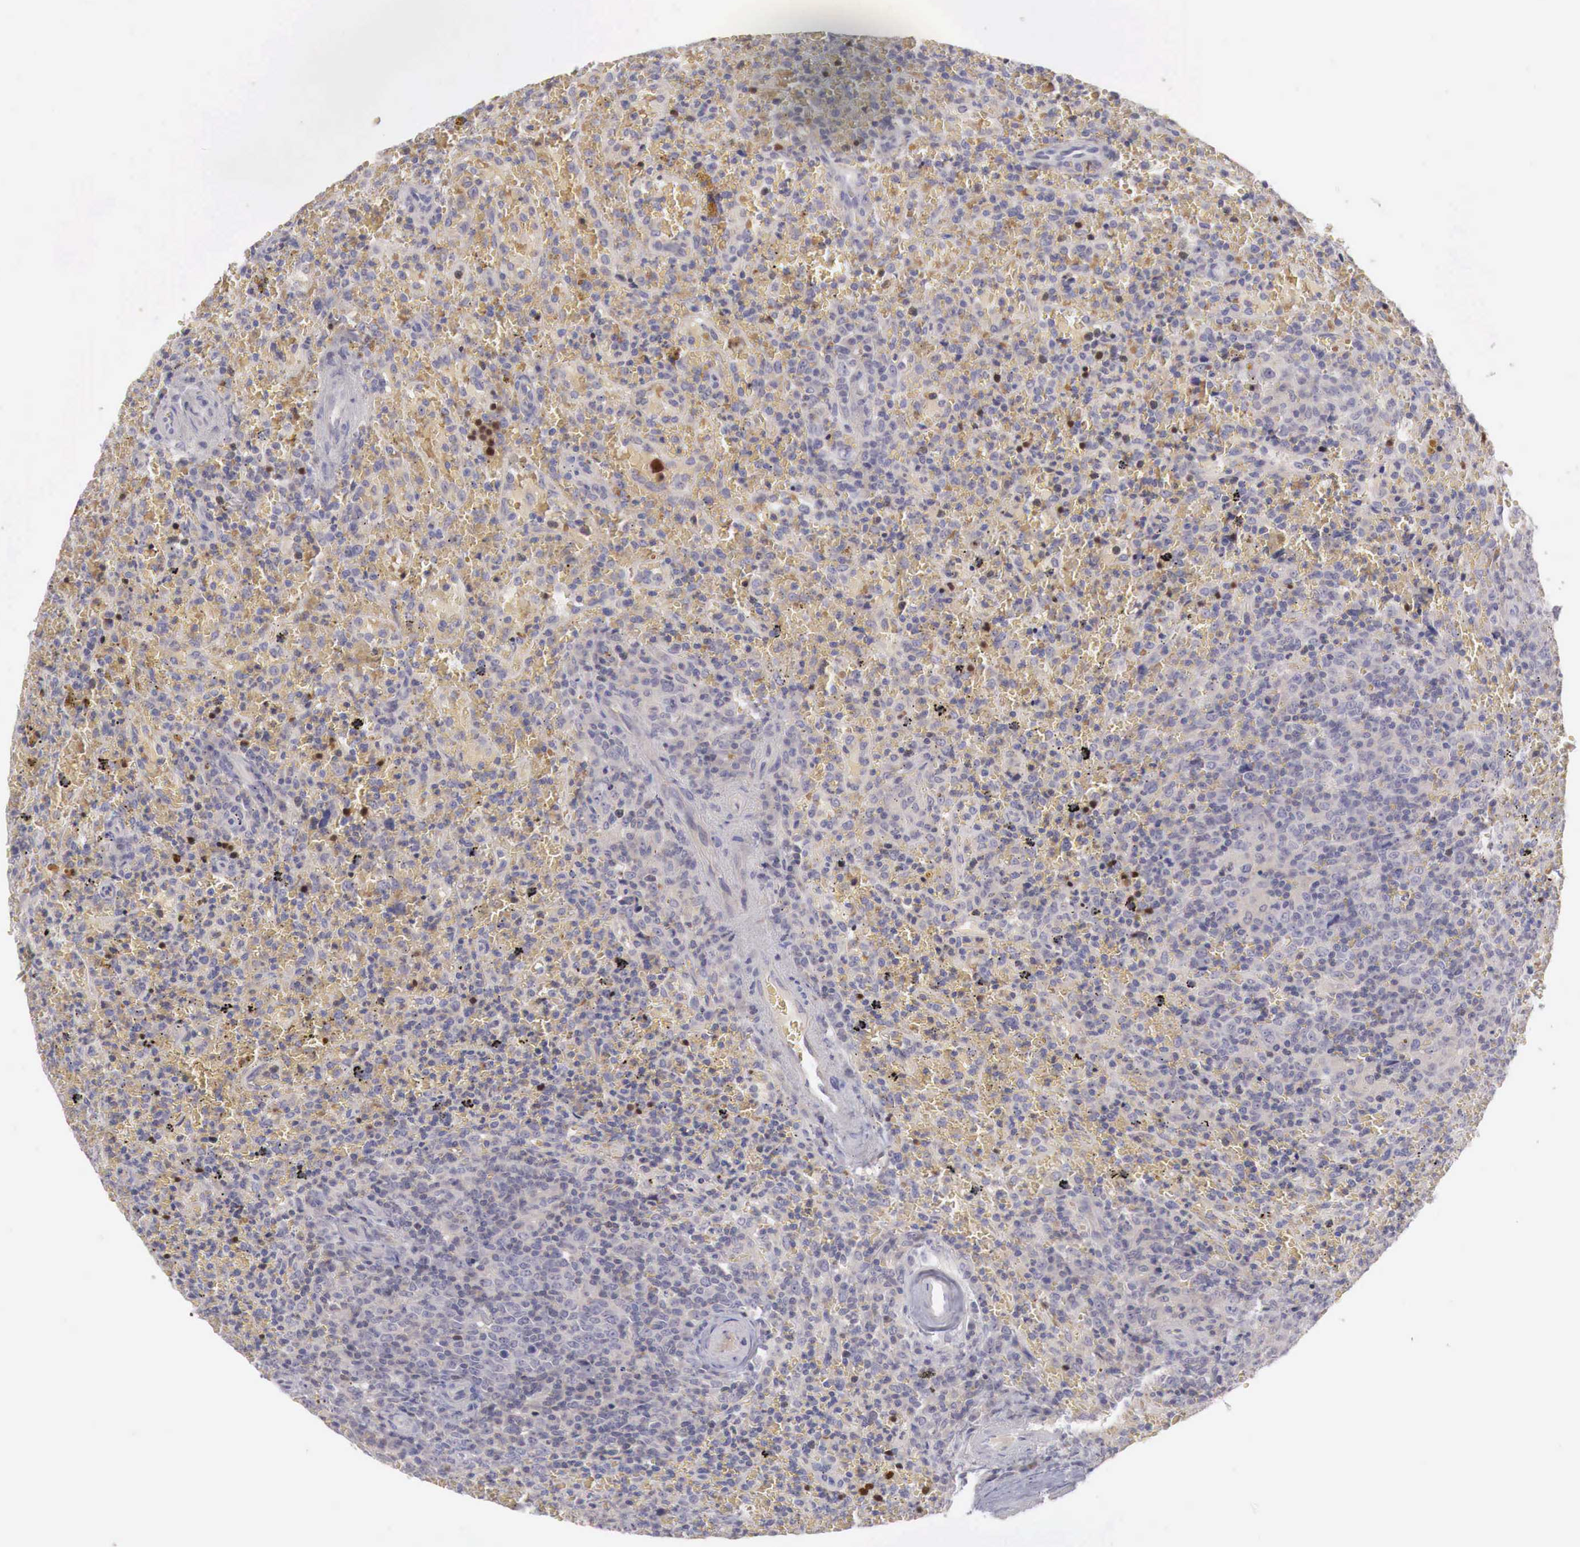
{"staining": {"intensity": "negative", "quantity": "none", "location": "none"}, "tissue": "lymphoma", "cell_type": "Tumor cells", "image_type": "cancer", "snomed": [{"axis": "morphology", "description": "Malignant lymphoma, non-Hodgkin's type, High grade"}, {"axis": "topography", "description": "Spleen"}, {"axis": "topography", "description": "Lymph node"}], "caption": "Tumor cells show no significant staining in lymphoma.", "gene": "GATA1", "patient": {"sex": "female", "age": 70}}